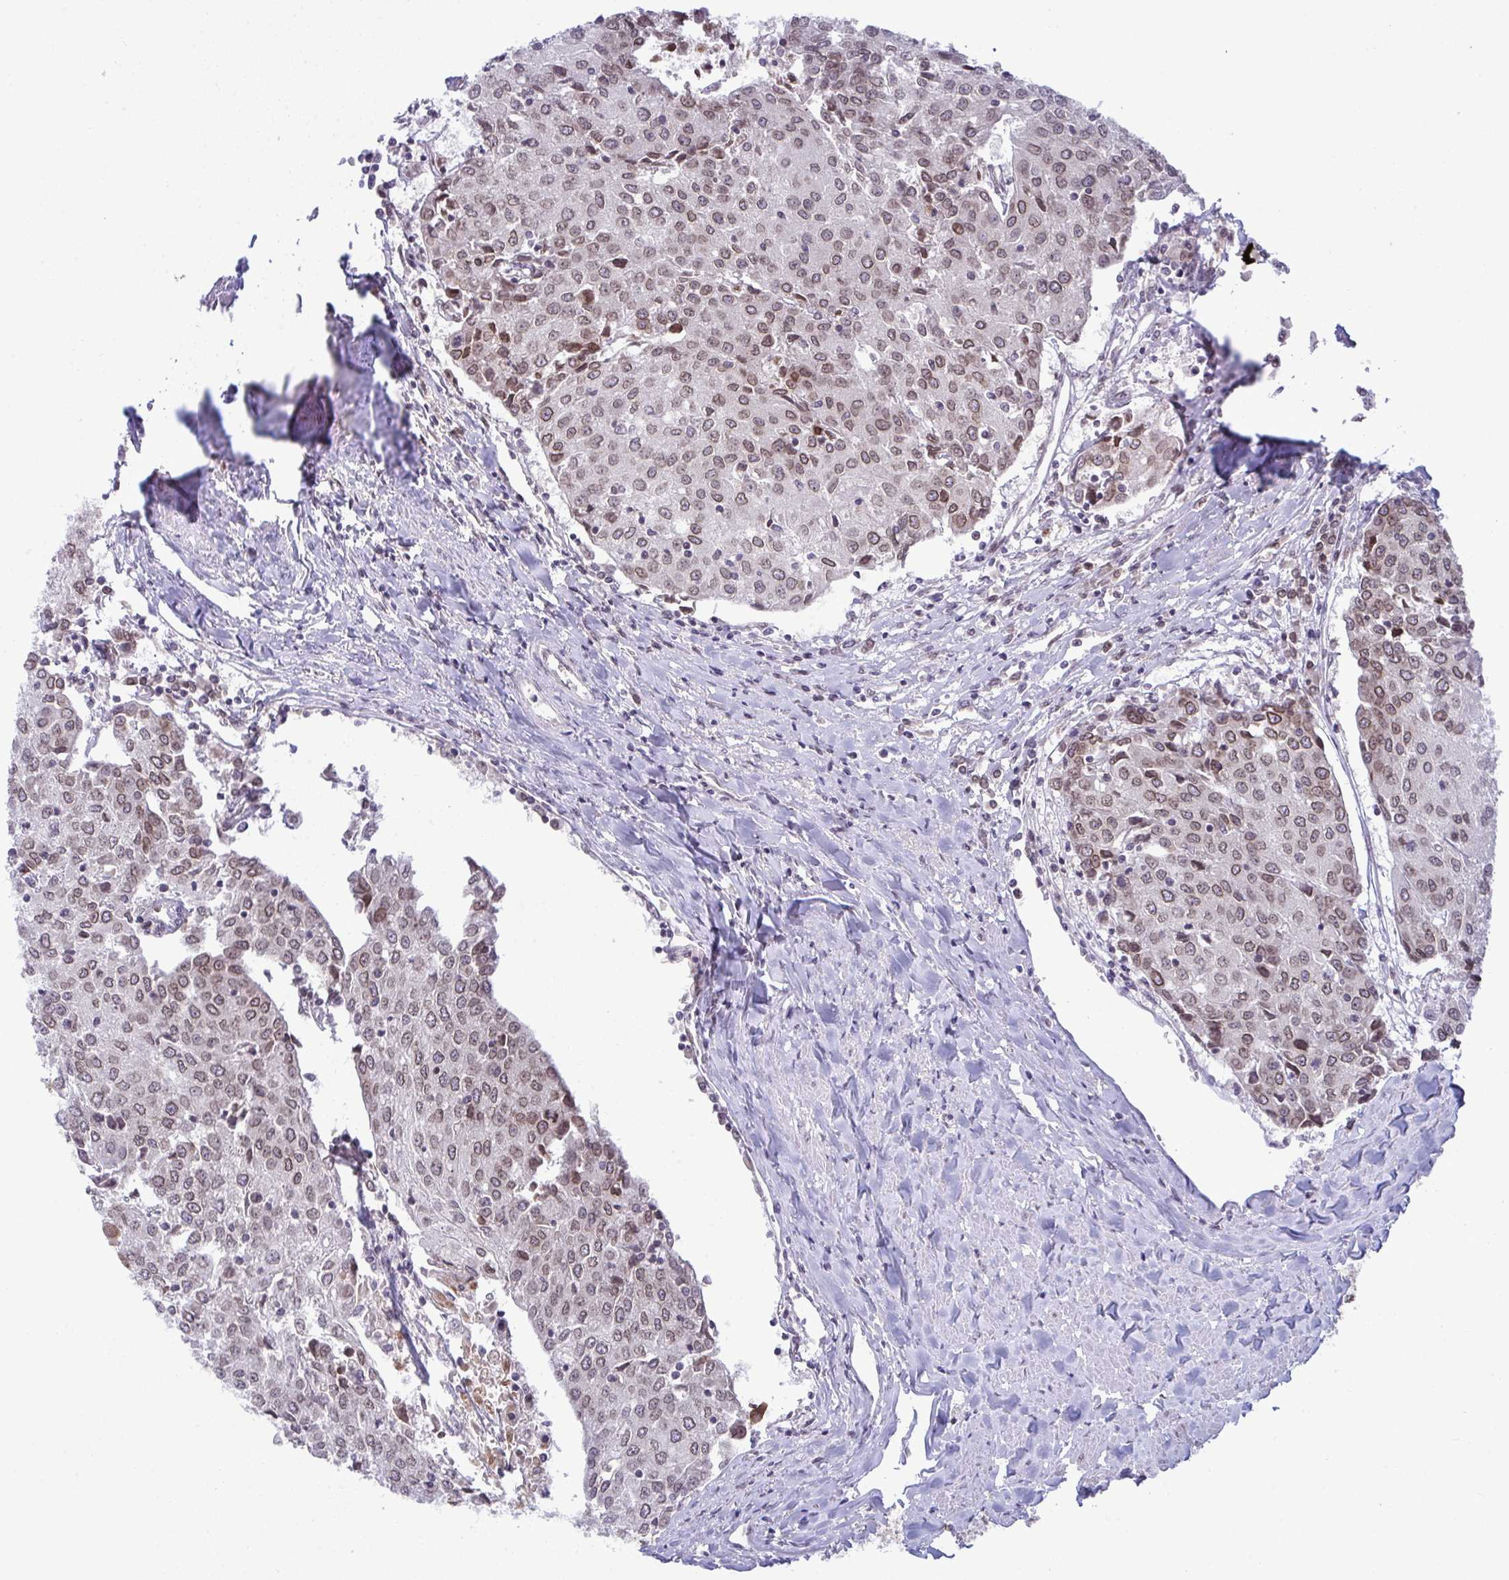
{"staining": {"intensity": "moderate", "quantity": ">75%", "location": "cytoplasmic/membranous,nuclear"}, "tissue": "urothelial cancer", "cell_type": "Tumor cells", "image_type": "cancer", "snomed": [{"axis": "morphology", "description": "Urothelial carcinoma, High grade"}, {"axis": "topography", "description": "Urinary bladder"}], "caption": "A high-resolution micrograph shows immunohistochemistry (IHC) staining of urothelial cancer, which reveals moderate cytoplasmic/membranous and nuclear staining in approximately >75% of tumor cells. The staining was performed using DAB to visualize the protein expression in brown, while the nuclei were stained in blue with hematoxylin (Magnification: 20x).", "gene": "RANBP2", "patient": {"sex": "female", "age": 85}}